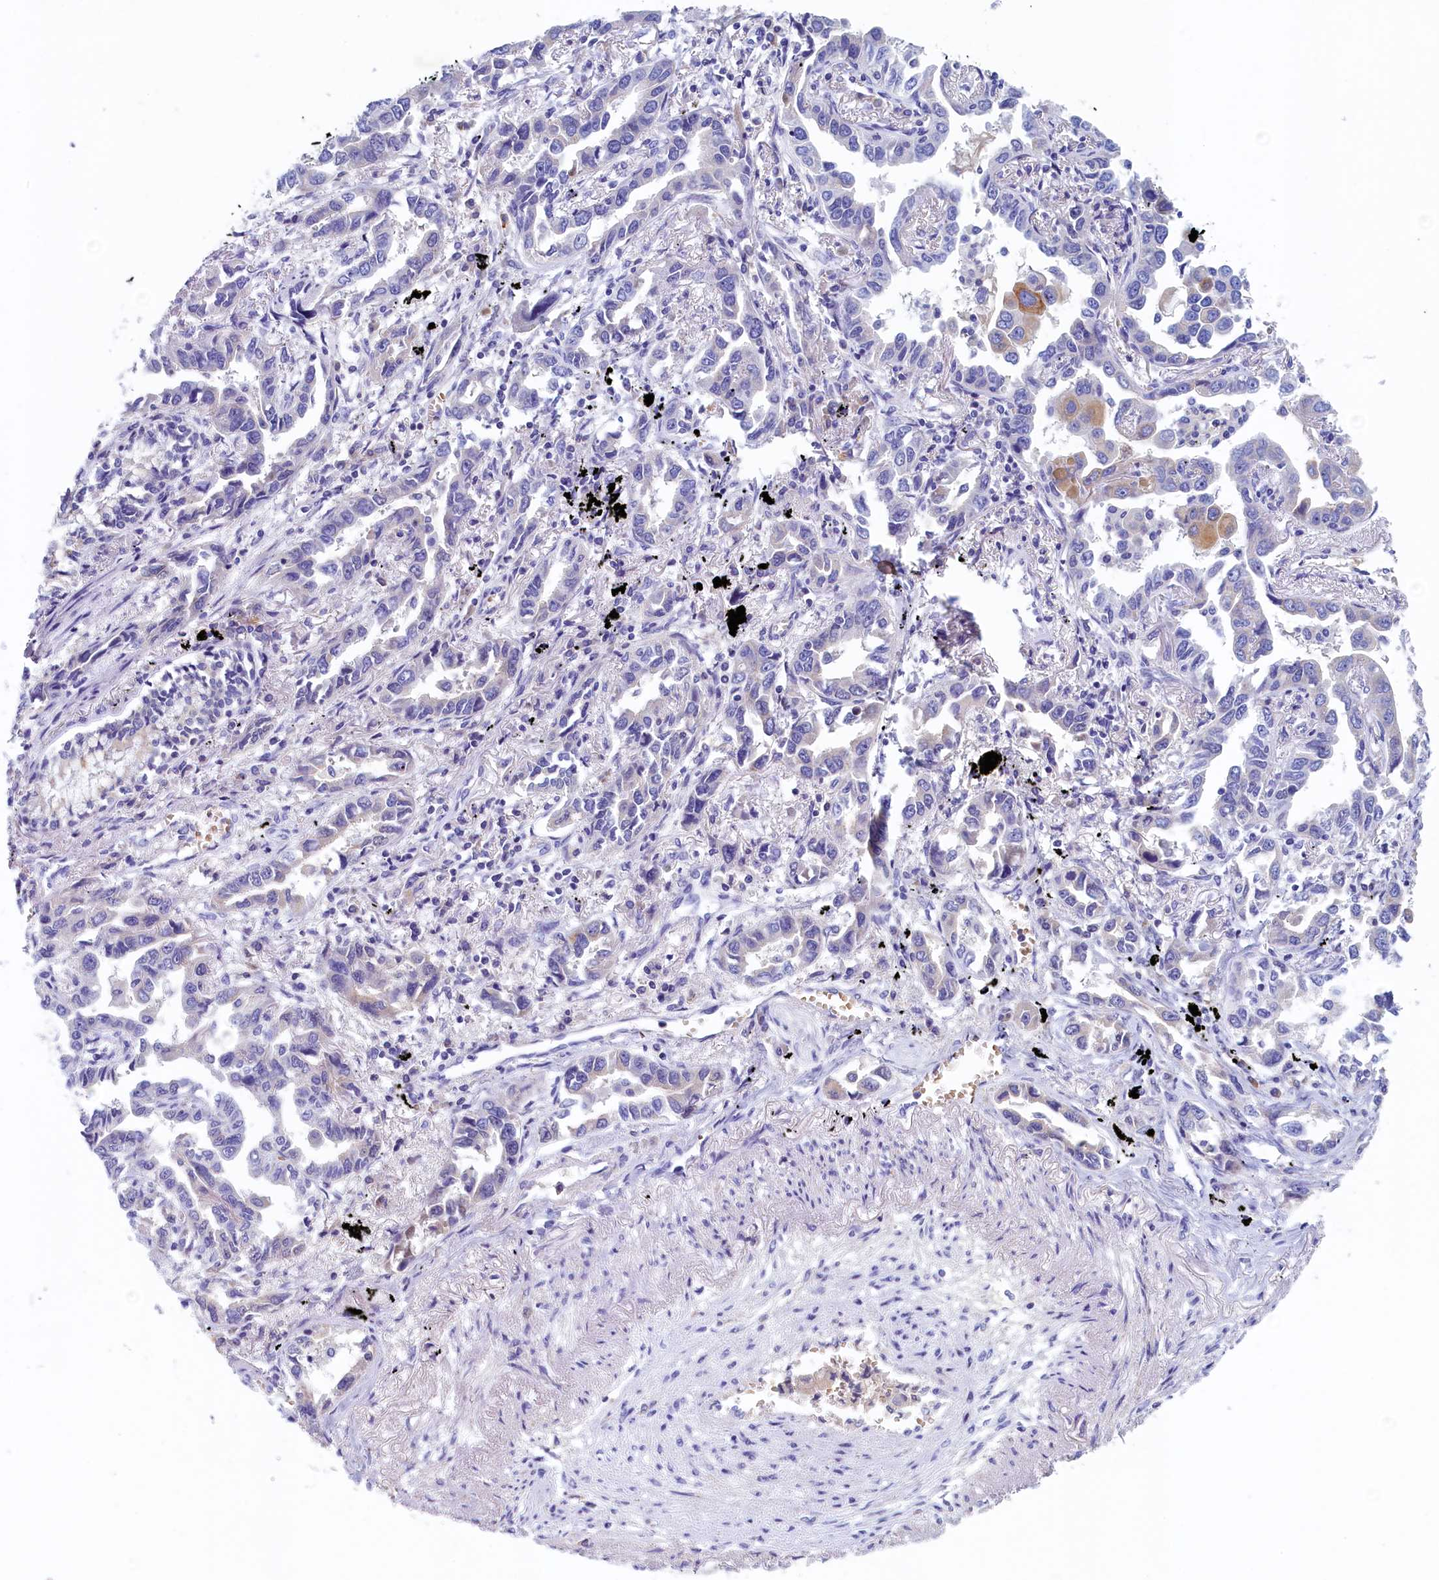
{"staining": {"intensity": "negative", "quantity": "none", "location": "none"}, "tissue": "lung cancer", "cell_type": "Tumor cells", "image_type": "cancer", "snomed": [{"axis": "morphology", "description": "Adenocarcinoma, NOS"}, {"axis": "topography", "description": "Lung"}], "caption": "Histopathology image shows no protein positivity in tumor cells of lung cancer (adenocarcinoma) tissue.", "gene": "GUCA1C", "patient": {"sex": "male", "age": 67}}